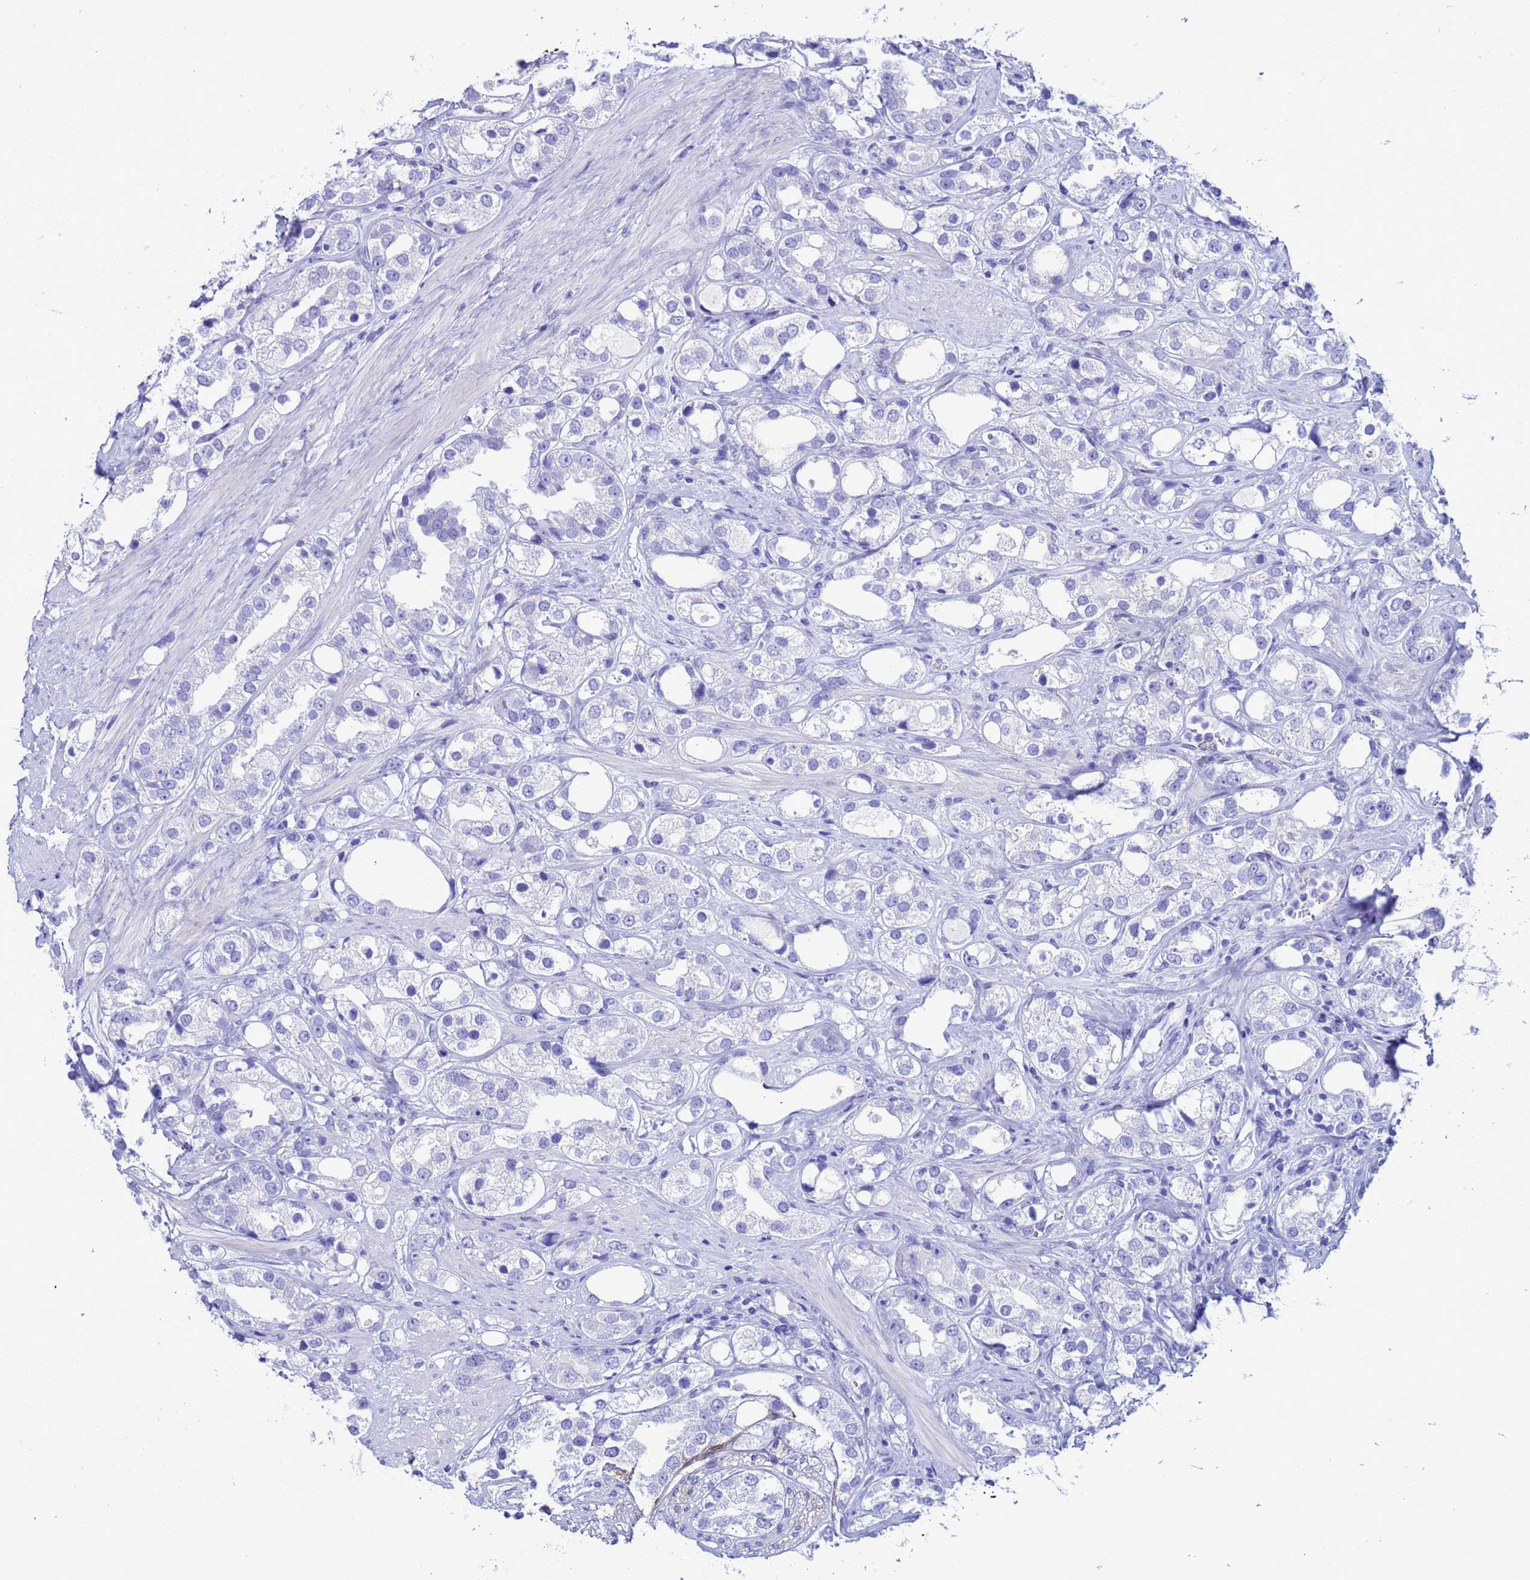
{"staining": {"intensity": "negative", "quantity": "none", "location": "none"}, "tissue": "prostate cancer", "cell_type": "Tumor cells", "image_type": "cancer", "snomed": [{"axis": "morphology", "description": "Adenocarcinoma, NOS"}, {"axis": "topography", "description": "Prostate"}], "caption": "A histopathology image of human prostate cancer is negative for staining in tumor cells.", "gene": "AKR1C2", "patient": {"sex": "male", "age": 79}}